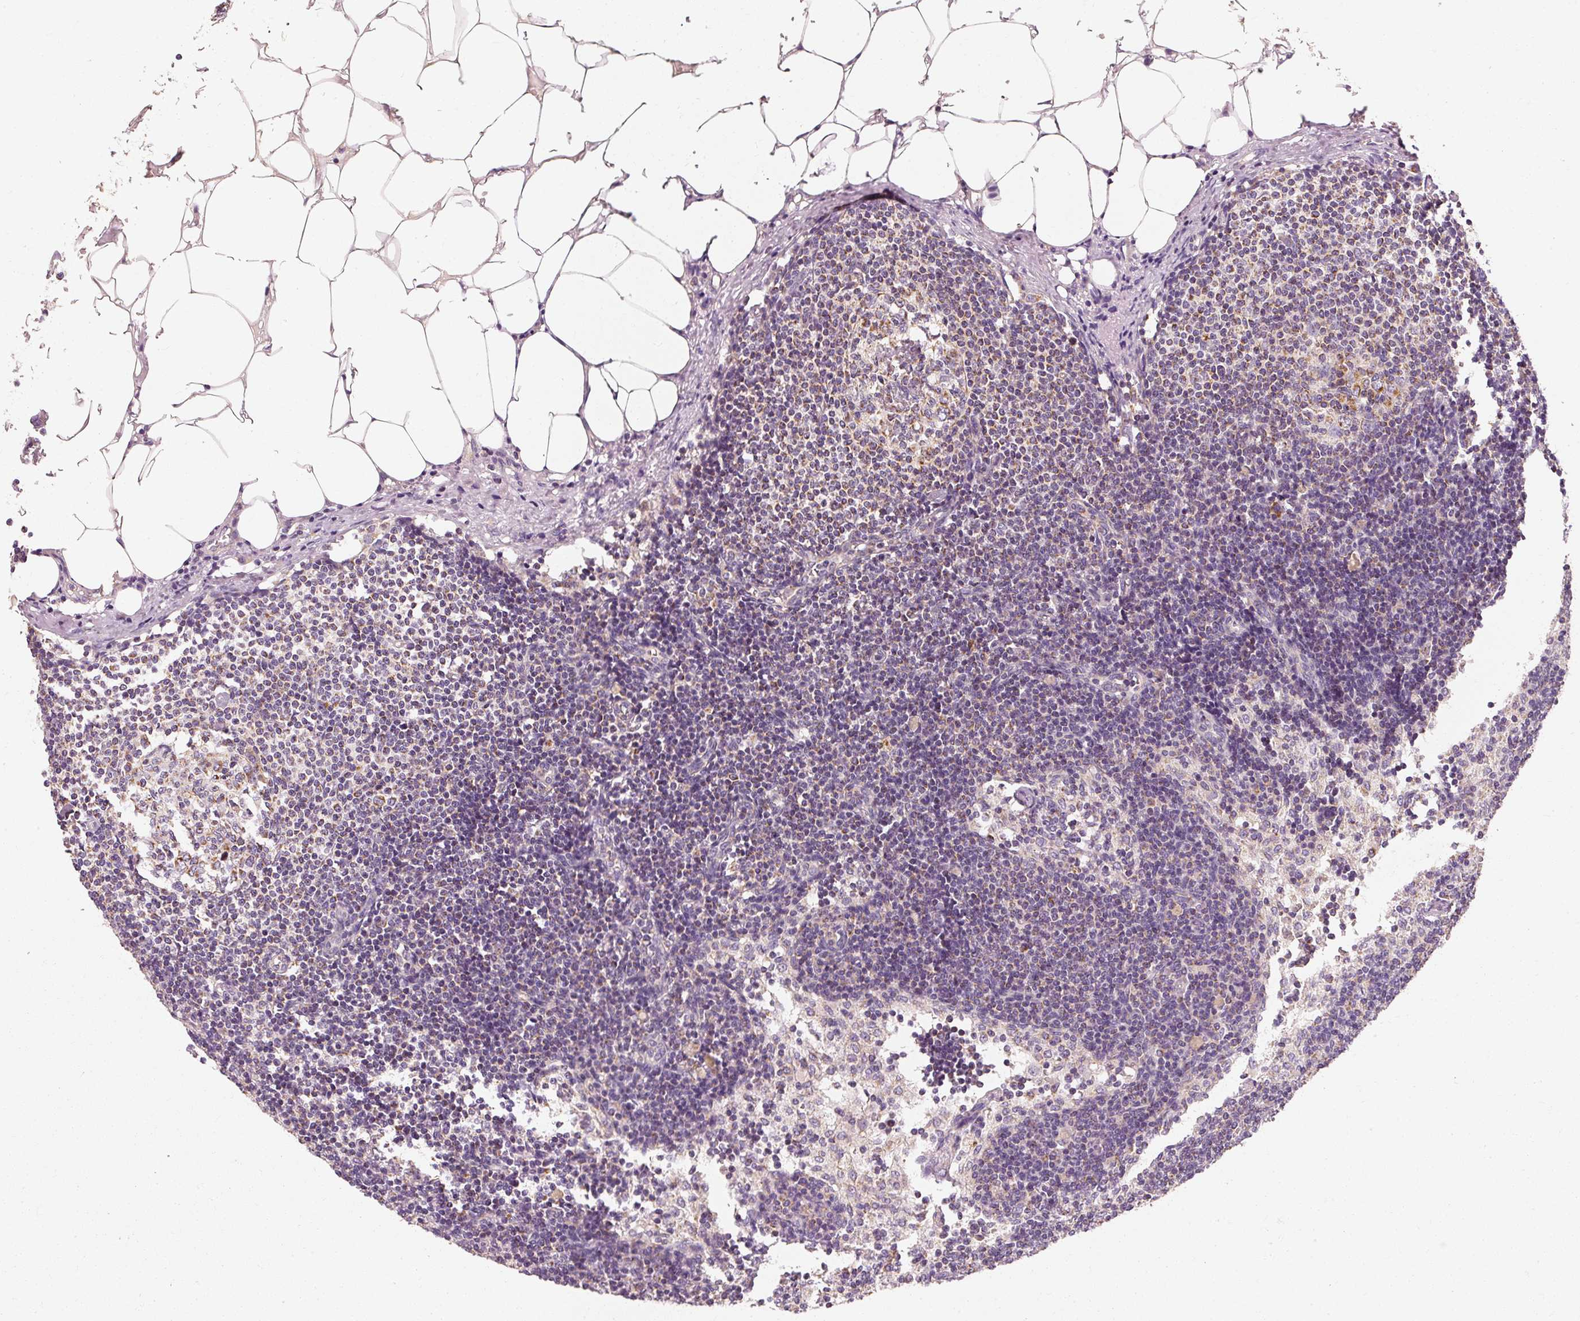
{"staining": {"intensity": "weak", "quantity": "25%-75%", "location": "cytoplasmic/membranous"}, "tissue": "lymph node", "cell_type": "Germinal center cells", "image_type": "normal", "snomed": [{"axis": "morphology", "description": "Normal tissue, NOS"}, {"axis": "topography", "description": "Lymph node"}], "caption": "Lymph node stained with immunohistochemistry (IHC) shows weak cytoplasmic/membranous staining in approximately 25%-75% of germinal center cells.", "gene": "TOMM40", "patient": {"sex": "male", "age": 49}}